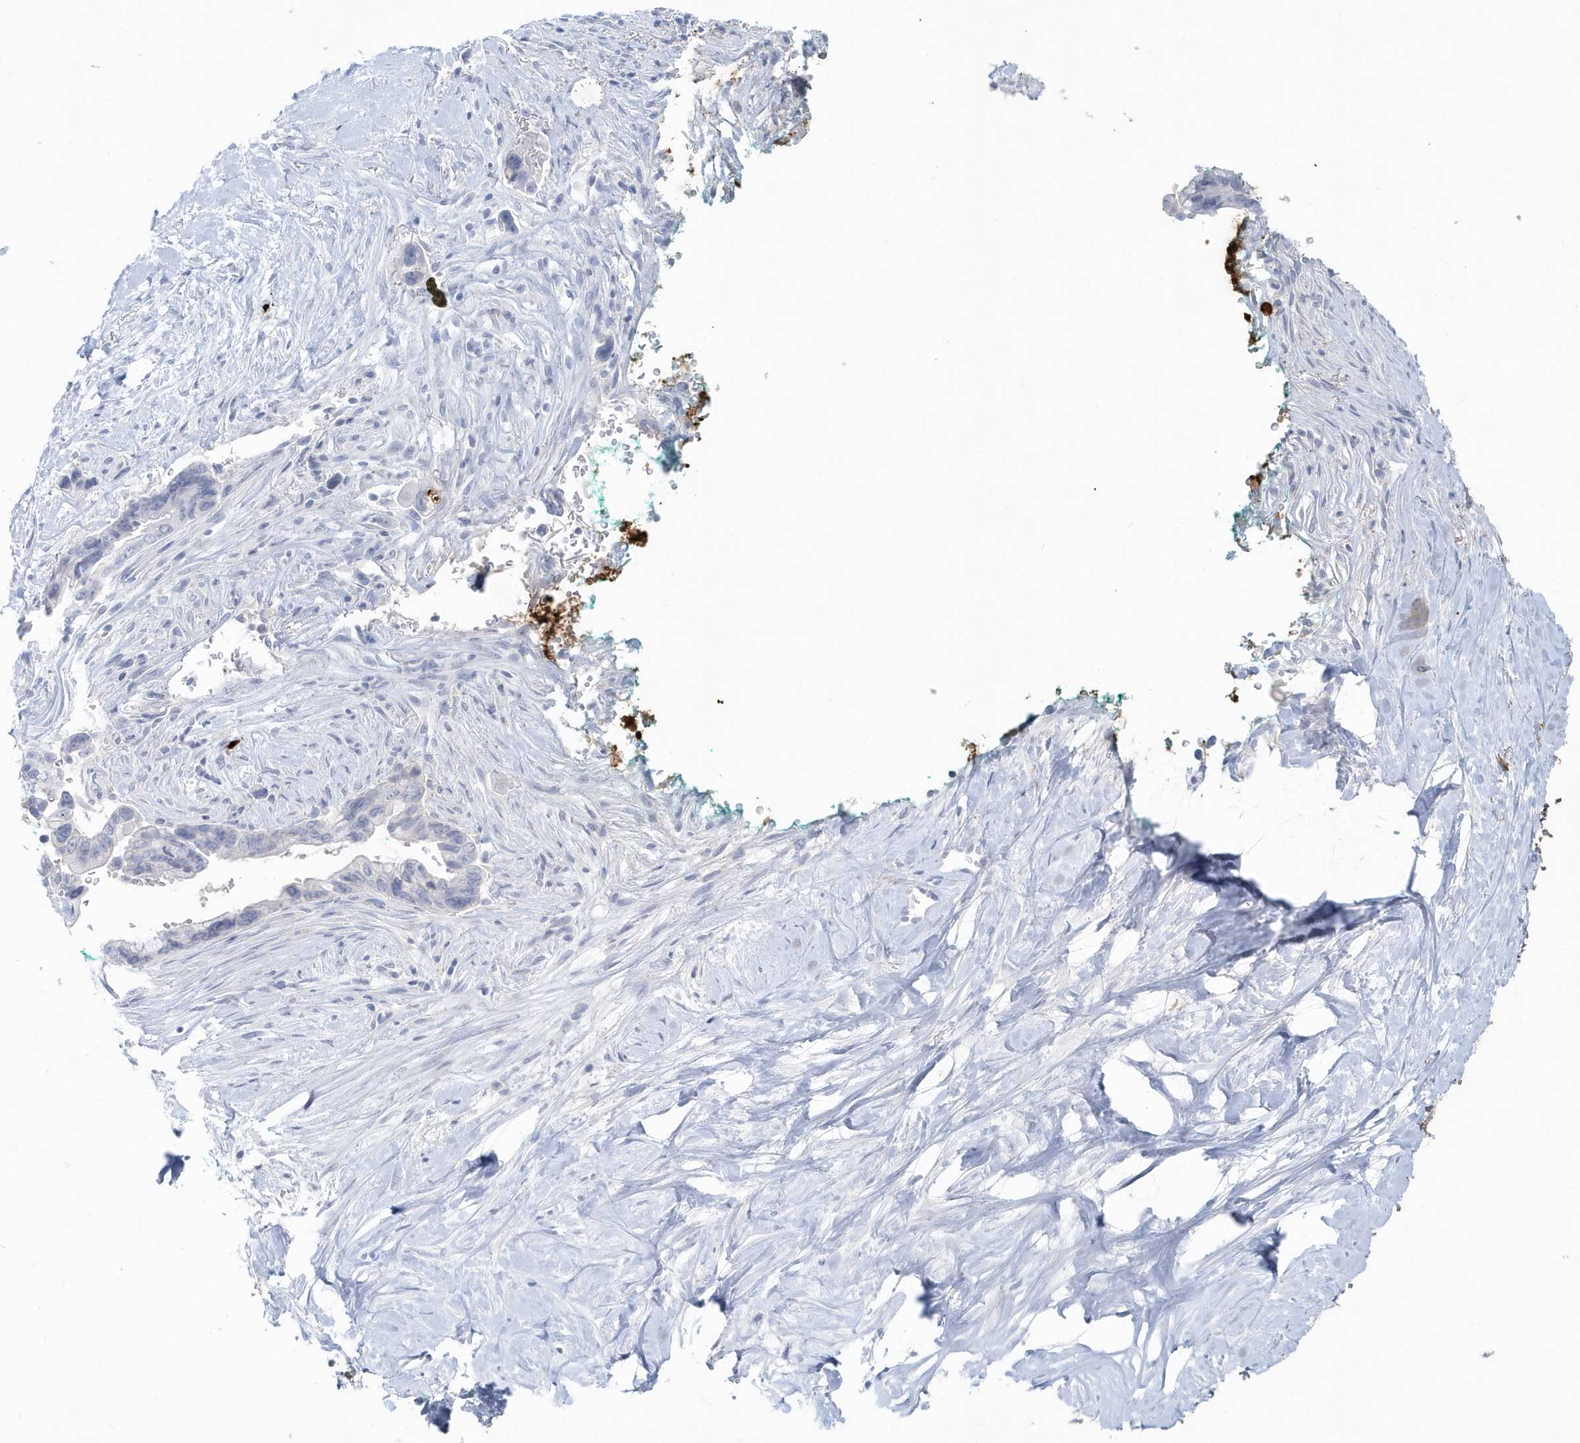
{"staining": {"intensity": "negative", "quantity": "none", "location": "none"}, "tissue": "pancreatic cancer", "cell_type": "Tumor cells", "image_type": "cancer", "snomed": [{"axis": "morphology", "description": "Adenocarcinoma, NOS"}, {"axis": "topography", "description": "Pancreas"}], "caption": "High power microscopy image of an IHC image of pancreatic cancer (adenocarcinoma), revealing no significant staining in tumor cells. (Immunohistochemistry (ihc), brightfield microscopy, high magnification).", "gene": "JCHAIN", "patient": {"sex": "female", "age": 72}}